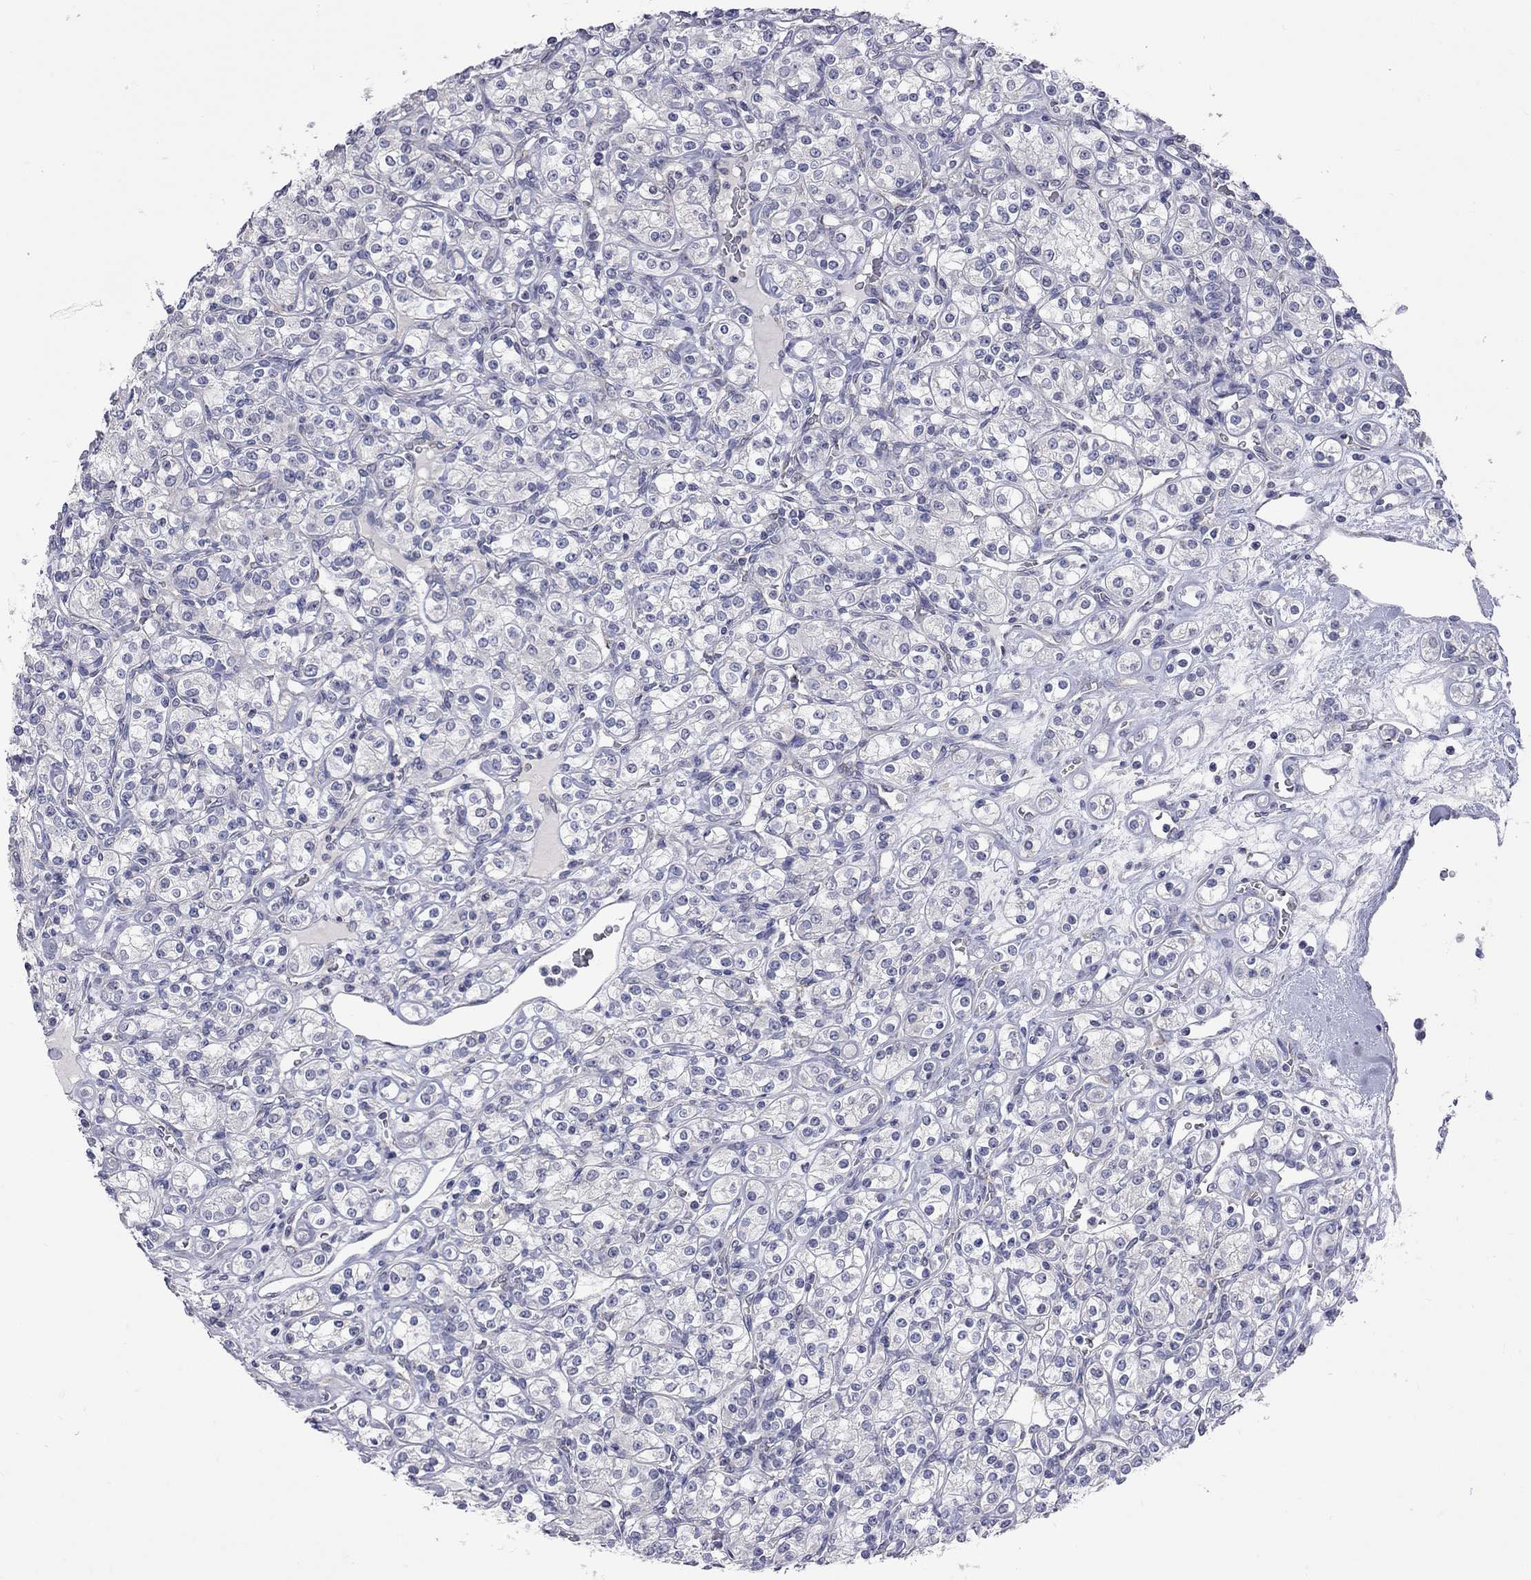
{"staining": {"intensity": "negative", "quantity": "none", "location": "none"}, "tissue": "renal cancer", "cell_type": "Tumor cells", "image_type": "cancer", "snomed": [{"axis": "morphology", "description": "Adenocarcinoma, NOS"}, {"axis": "topography", "description": "Kidney"}], "caption": "Immunohistochemistry (IHC) photomicrograph of human renal cancer (adenocarcinoma) stained for a protein (brown), which displays no staining in tumor cells. (DAB (3,3'-diaminobenzidine) immunohistochemistry with hematoxylin counter stain).", "gene": "OPRK1", "patient": {"sex": "male", "age": 77}}